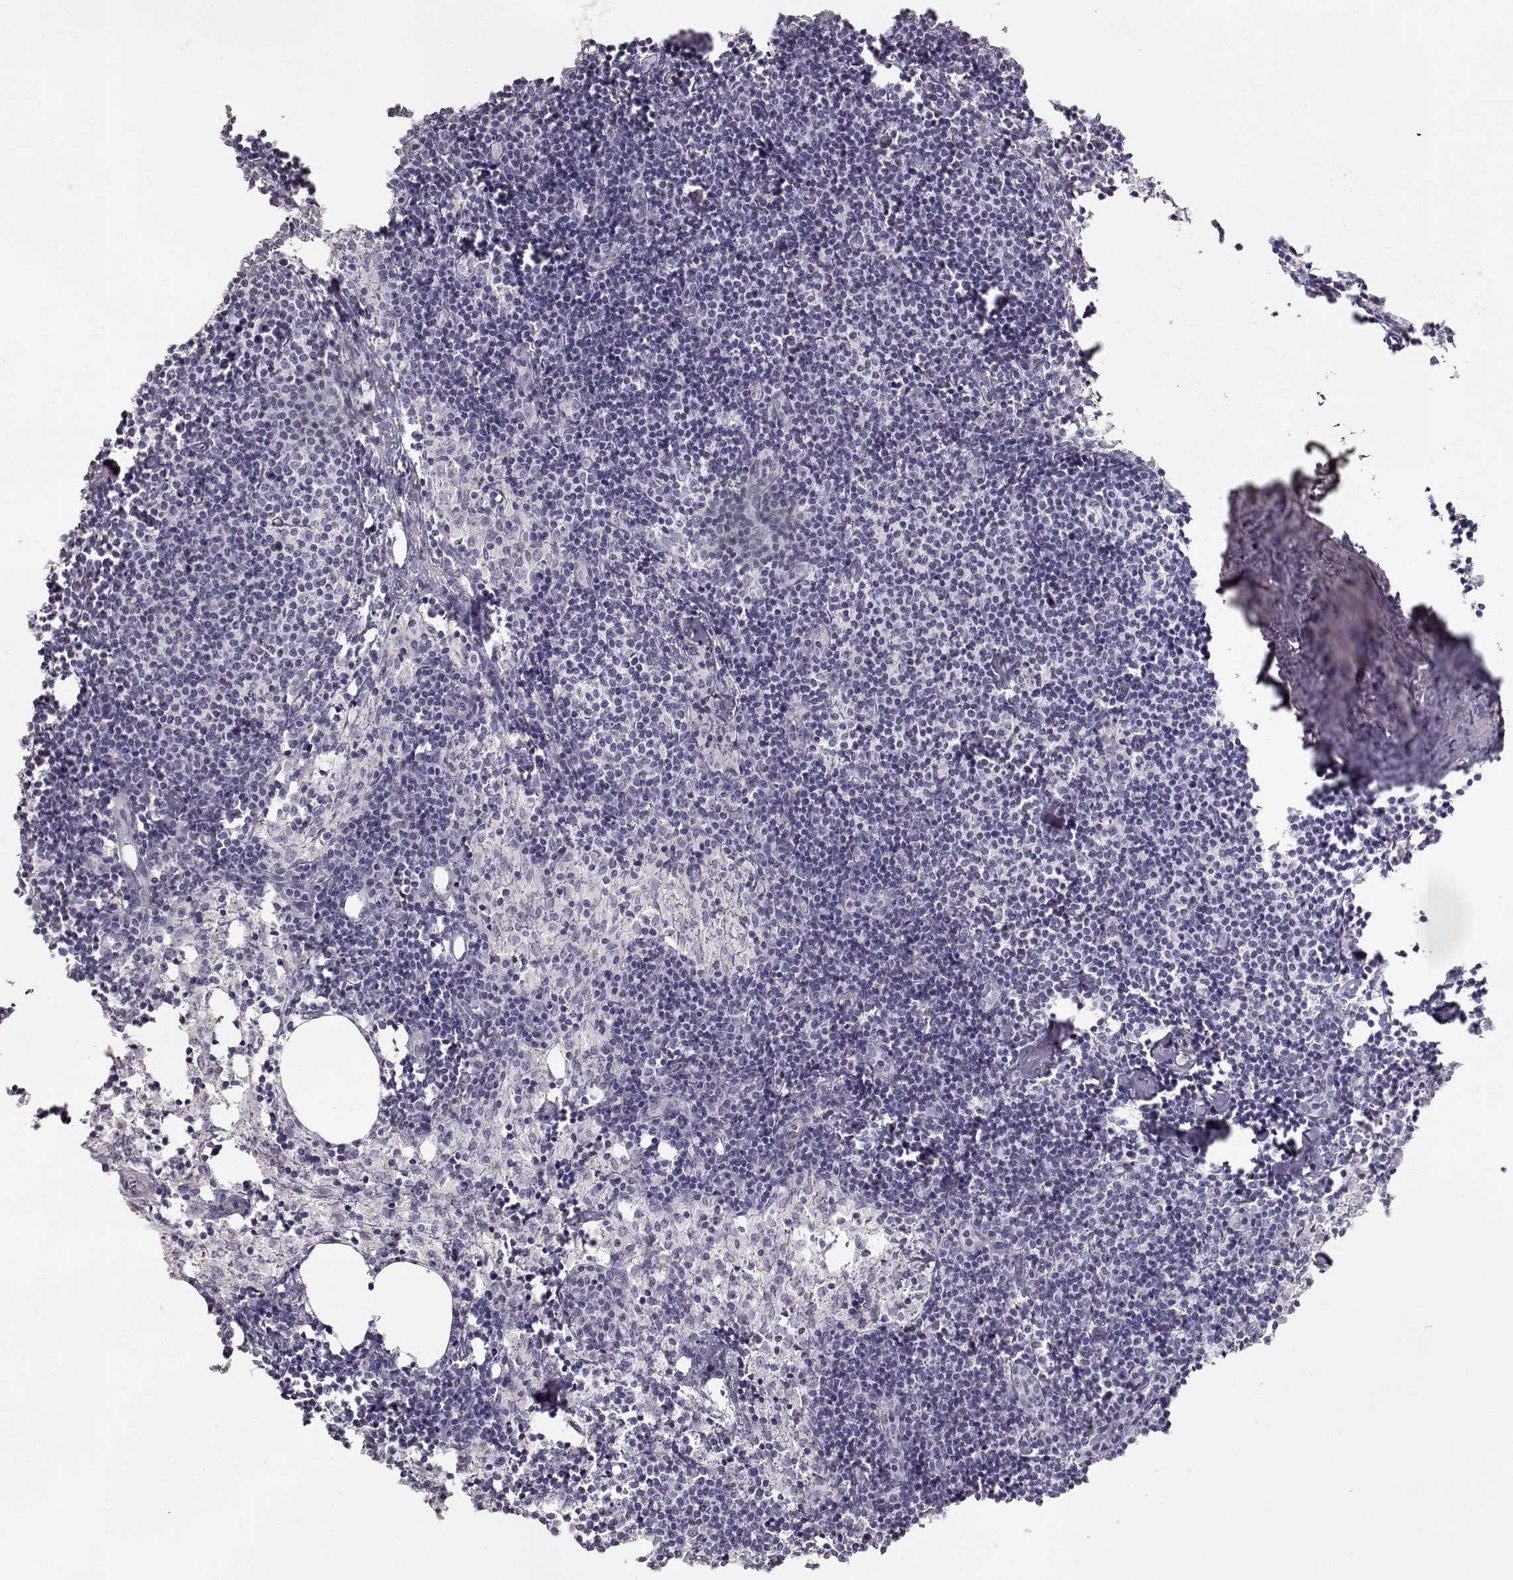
{"staining": {"intensity": "negative", "quantity": "none", "location": "none"}, "tissue": "lymph node", "cell_type": "Germinal center cells", "image_type": "normal", "snomed": [{"axis": "morphology", "description": "Normal tissue, NOS"}, {"axis": "topography", "description": "Lymph node"}], "caption": "This micrograph is of normal lymph node stained with immunohistochemistry to label a protein in brown with the nuclei are counter-stained blue. There is no positivity in germinal center cells.", "gene": "LAMC1", "patient": {"sex": "female", "age": 52}}